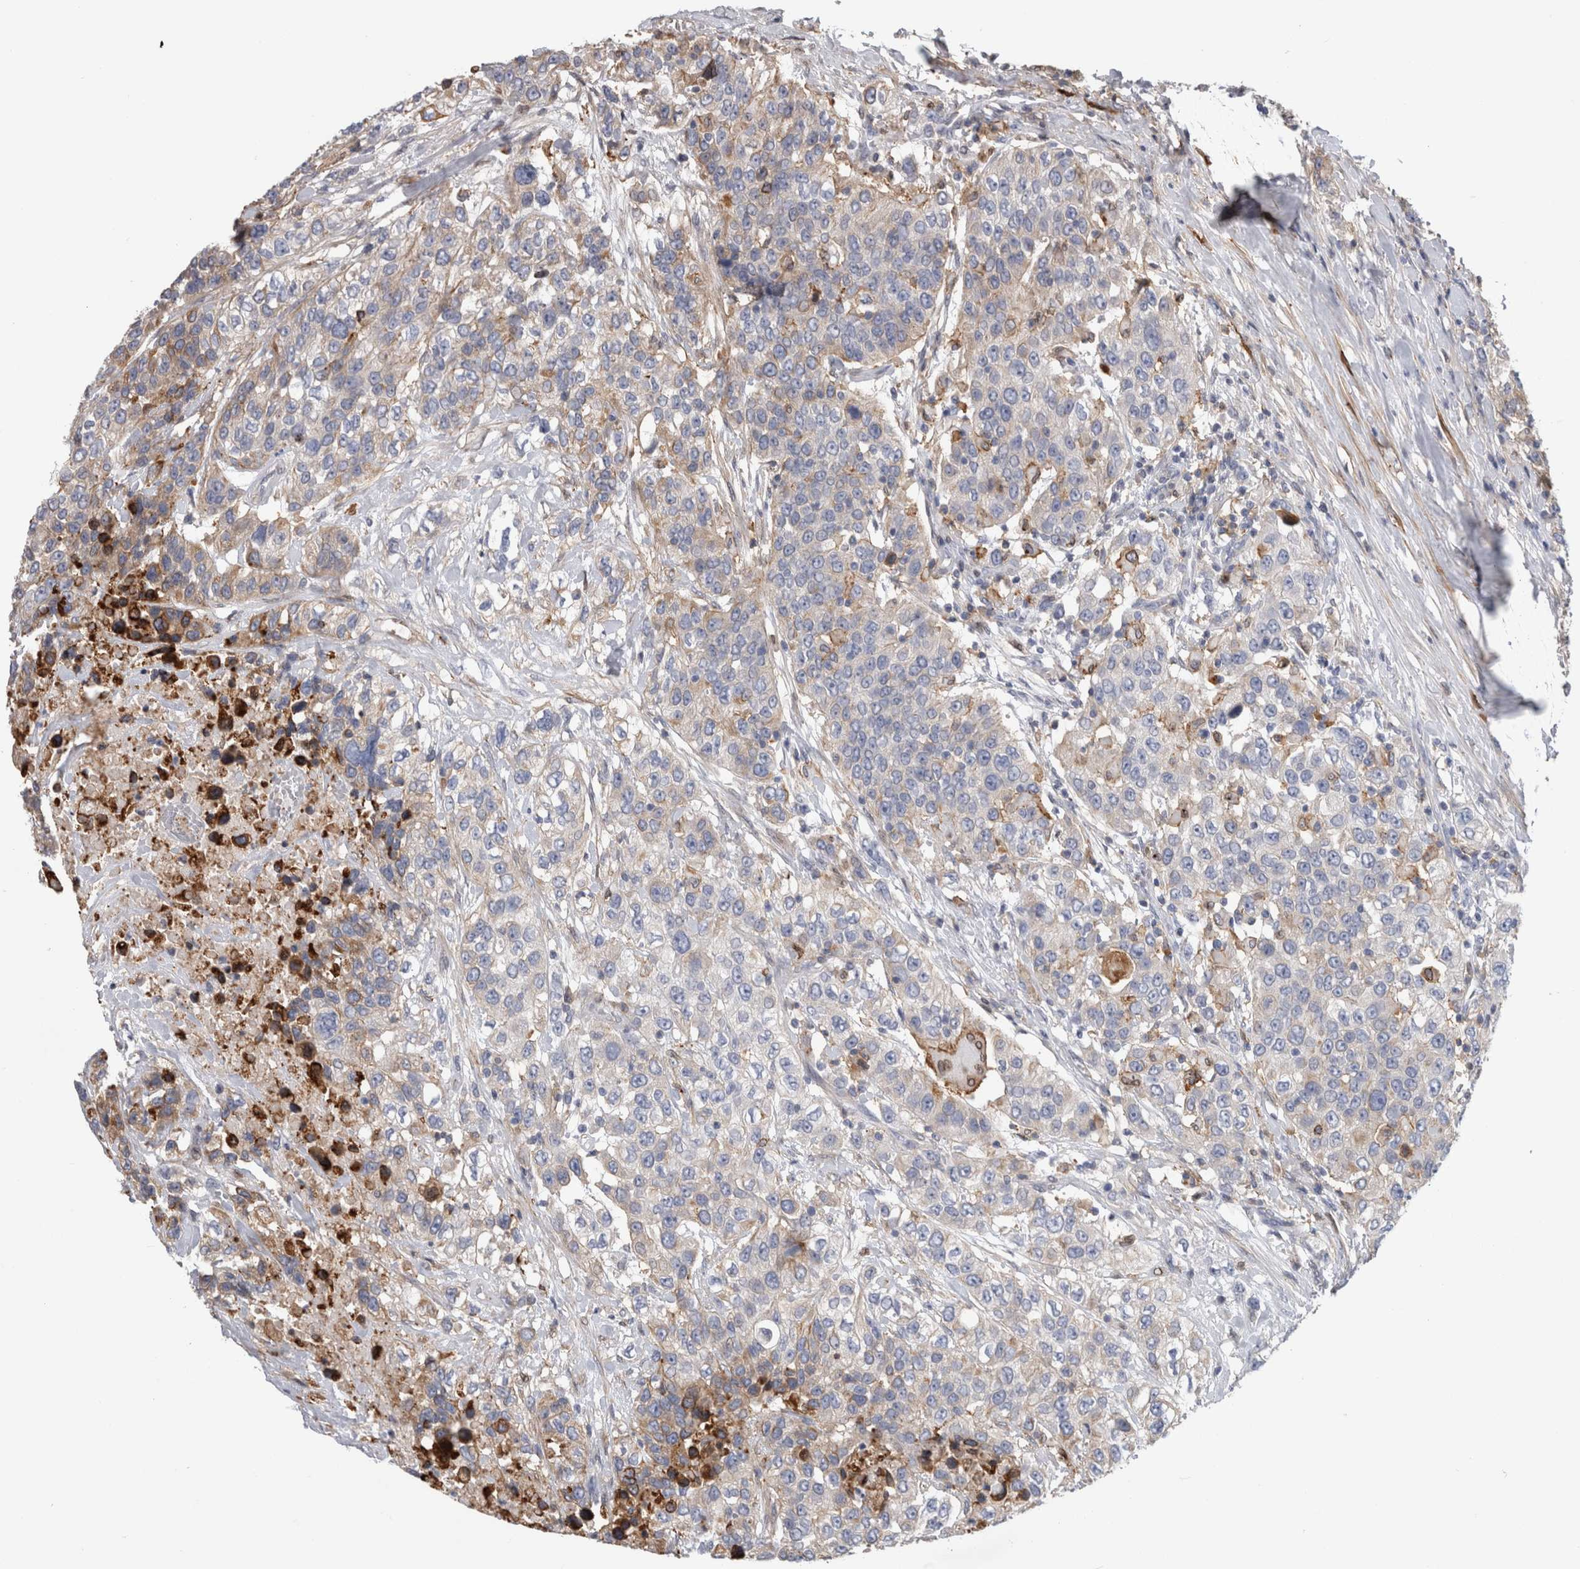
{"staining": {"intensity": "weak", "quantity": "<25%", "location": "cytoplasmic/membranous"}, "tissue": "urothelial cancer", "cell_type": "Tumor cells", "image_type": "cancer", "snomed": [{"axis": "morphology", "description": "Urothelial carcinoma, High grade"}, {"axis": "topography", "description": "Urinary bladder"}], "caption": "Urothelial cancer was stained to show a protein in brown. There is no significant staining in tumor cells.", "gene": "DNAJC24", "patient": {"sex": "female", "age": 80}}